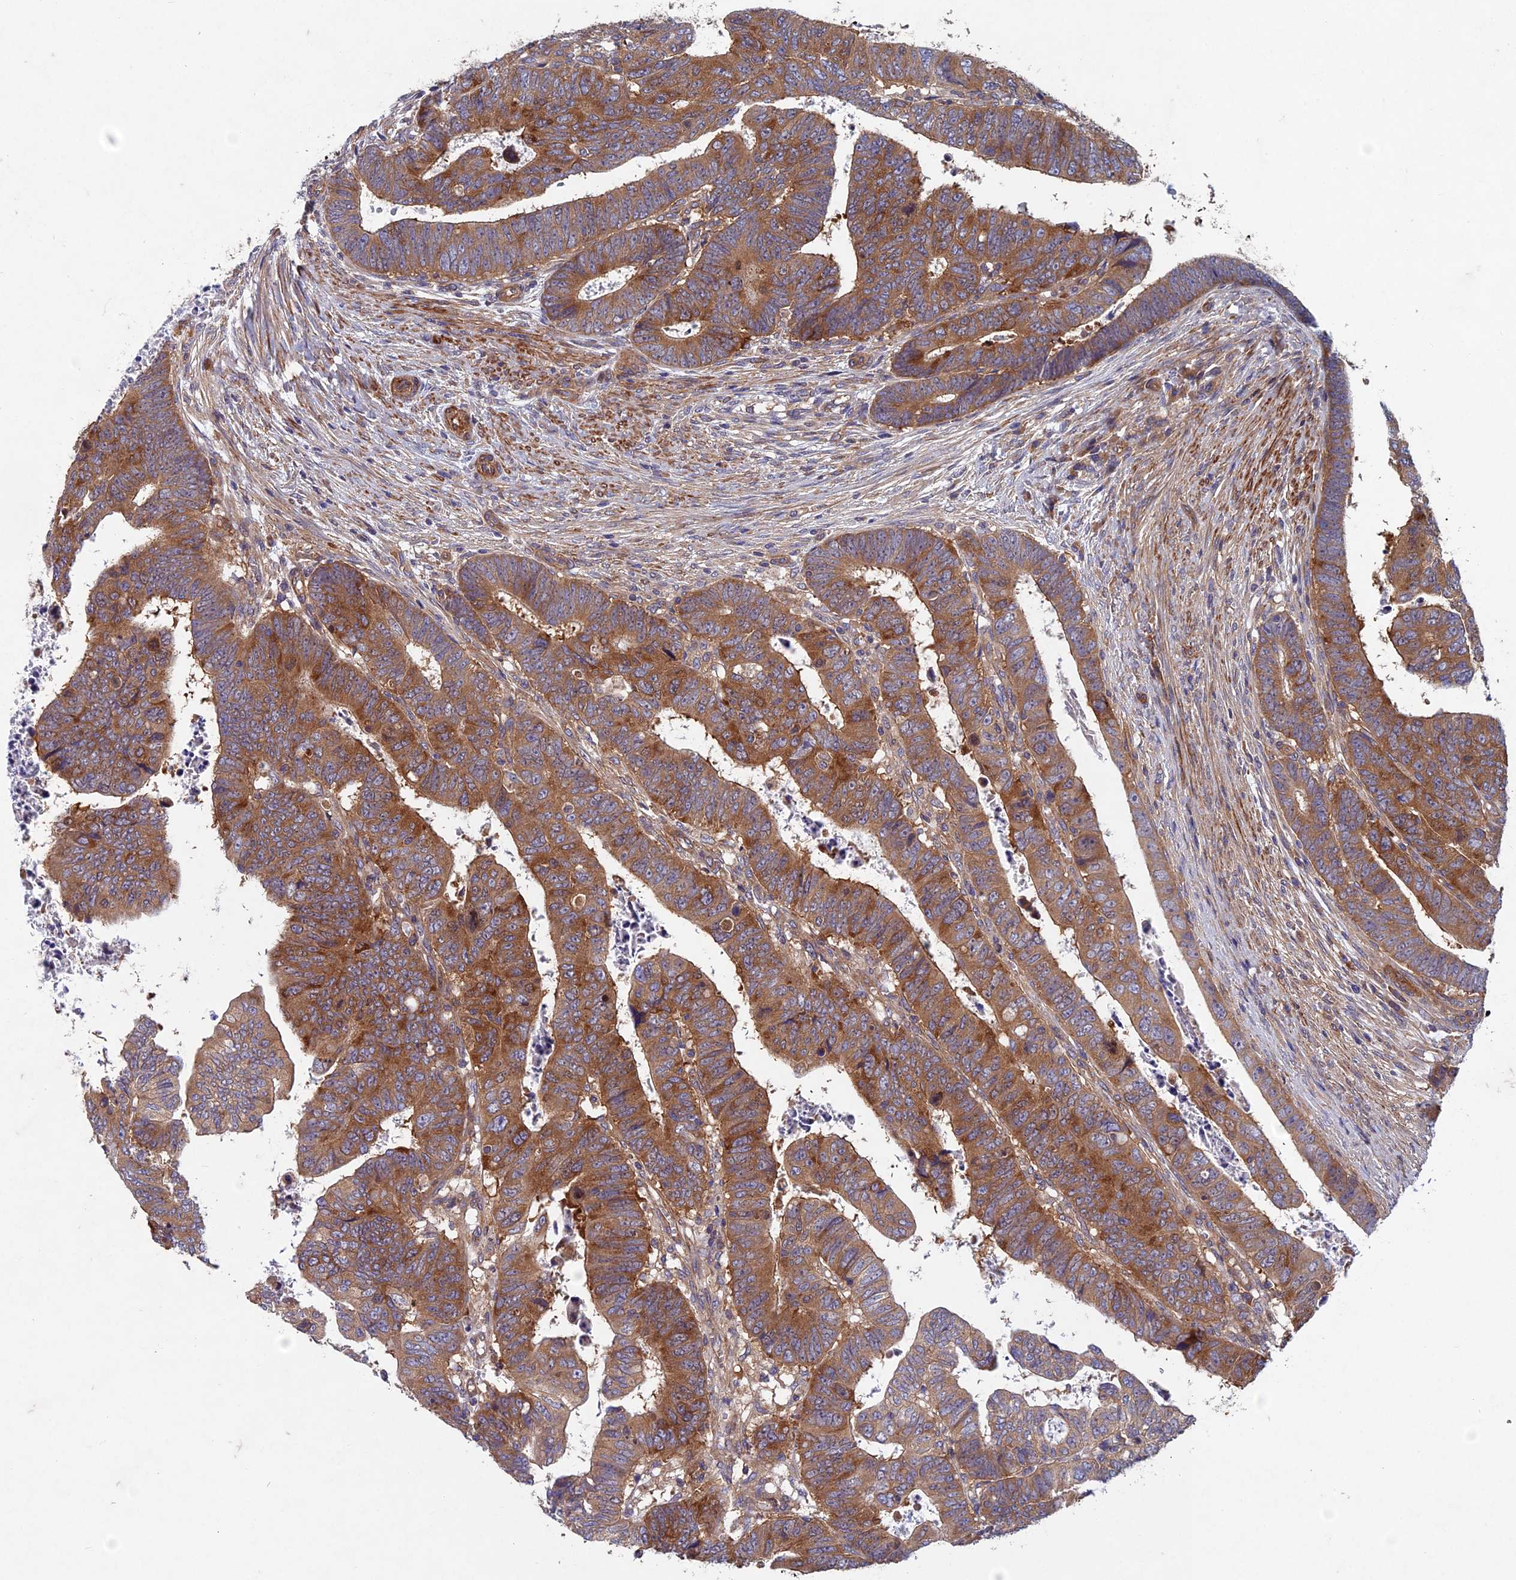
{"staining": {"intensity": "moderate", "quantity": ">75%", "location": "cytoplasmic/membranous"}, "tissue": "colorectal cancer", "cell_type": "Tumor cells", "image_type": "cancer", "snomed": [{"axis": "morphology", "description": "Normal tissue, NOS"}, {"axis": "morphology", "description": "Adenocarcinoma, NOS"}, {"axis": "topography", "description": "Rectum"}], "caption": "Adenocarcinoma (colorectal) was stained to show a protein in brown. There is medium levels of moderate cytoplasmic/membranous expression in approximately >75% of tumor cells.", "gene": "NCAPG", "patient": {"sex": "female", "age": 65}}